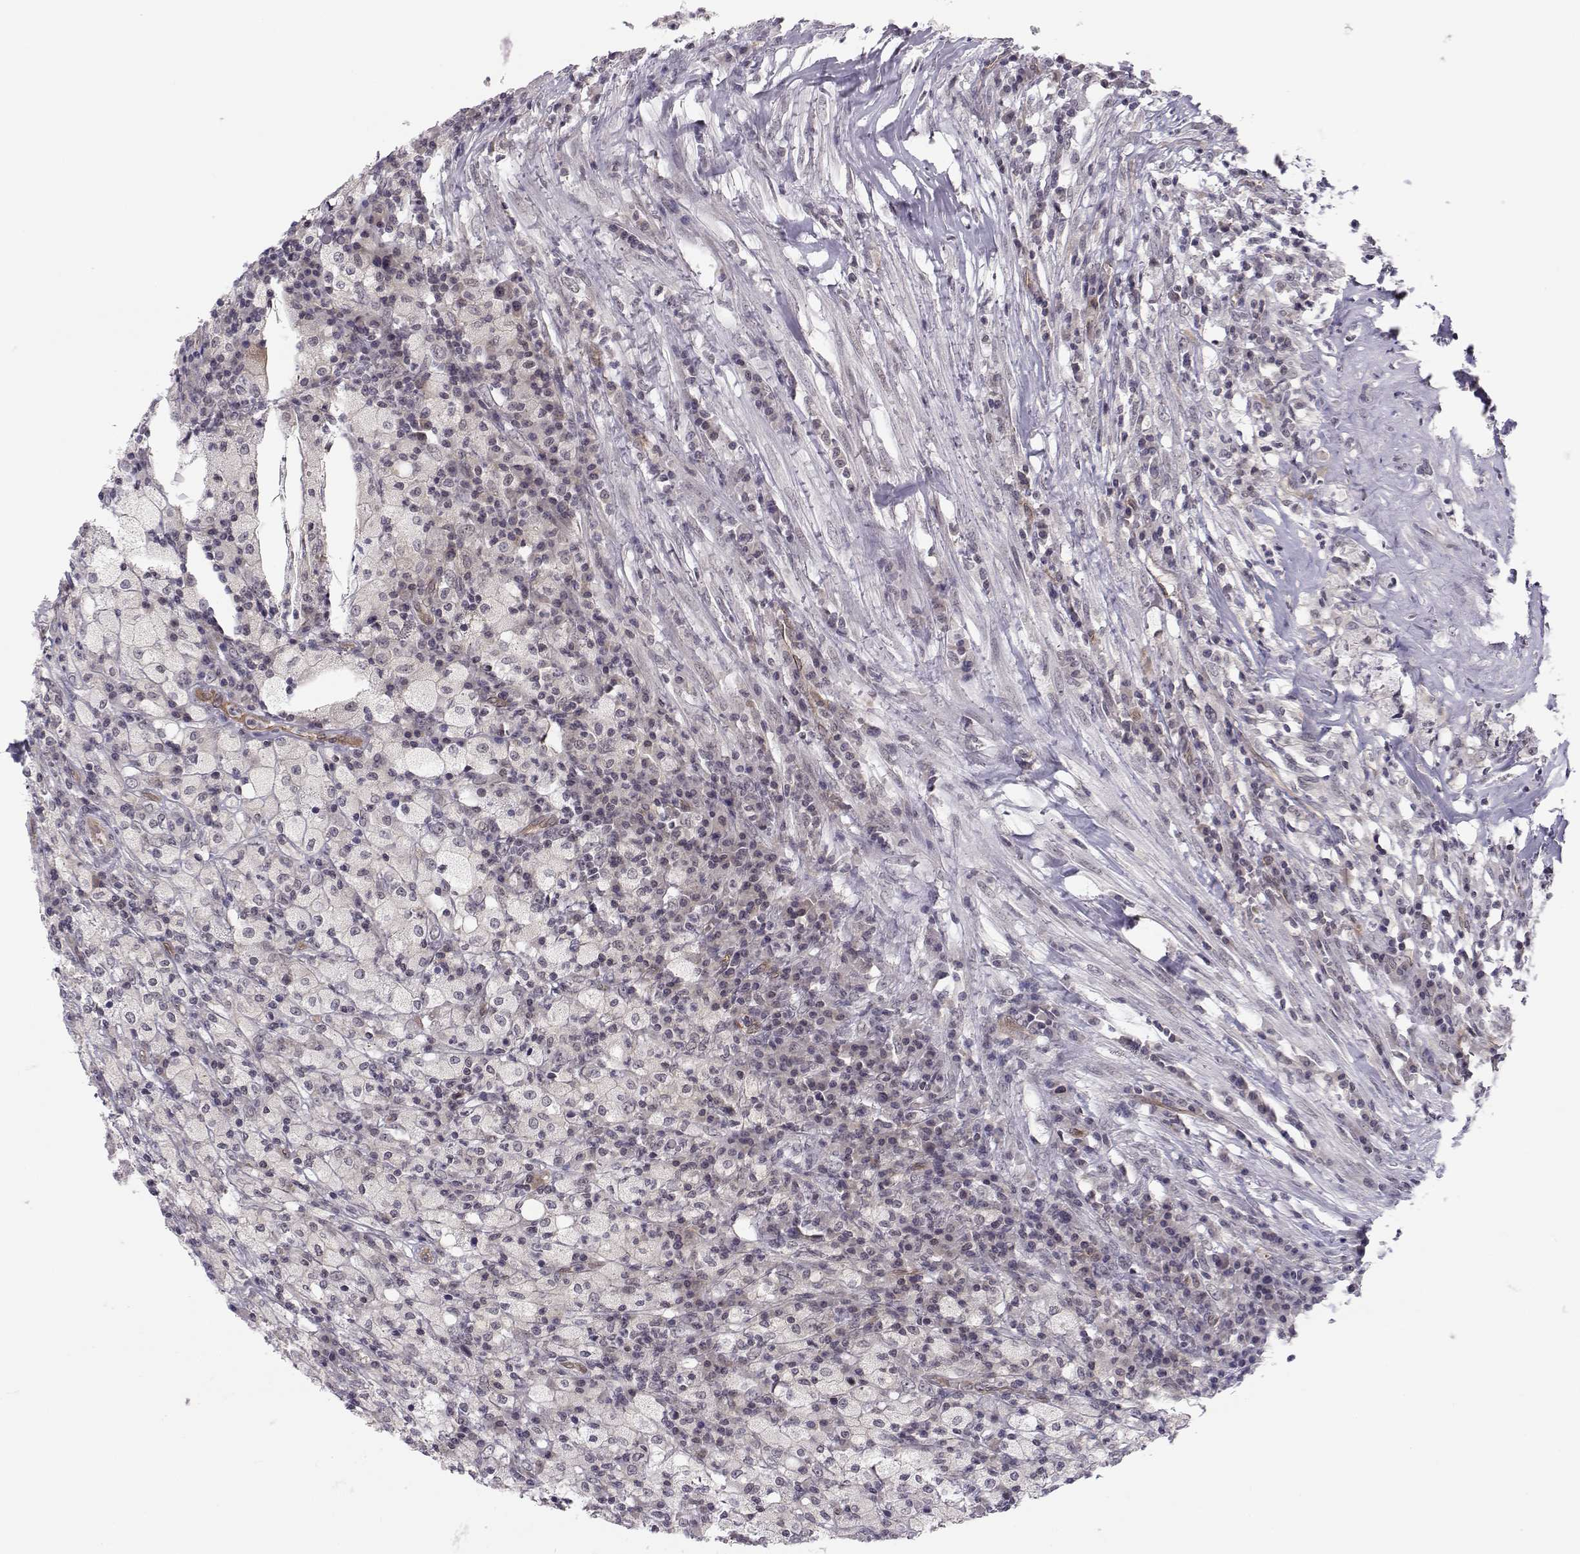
{"staining": {"intensity": "negative", "quantity": "none", "location": "none"}, "tissue": "testis cancer", "cell_type": "Tumor cells", "image_type": "cancer", "snomed": [{"axis": "morphology", "description": "Necrosis, NOS"}, {"axis": "morphology", "description": "Carcinoma, Embryonal, NOS"}, {"axis": "topography", "description": "Testis"}], "caption": "Embryonal carcinoma (testis) was stained to show a protein in brown. There is no significant positivity in tumor cells. The staining is performed using DAB brown chromogen with nuclei counter-stained in using hematoxylin.", "gene": "KIF13B", "patient": {"sex": "male", "age": 19}}